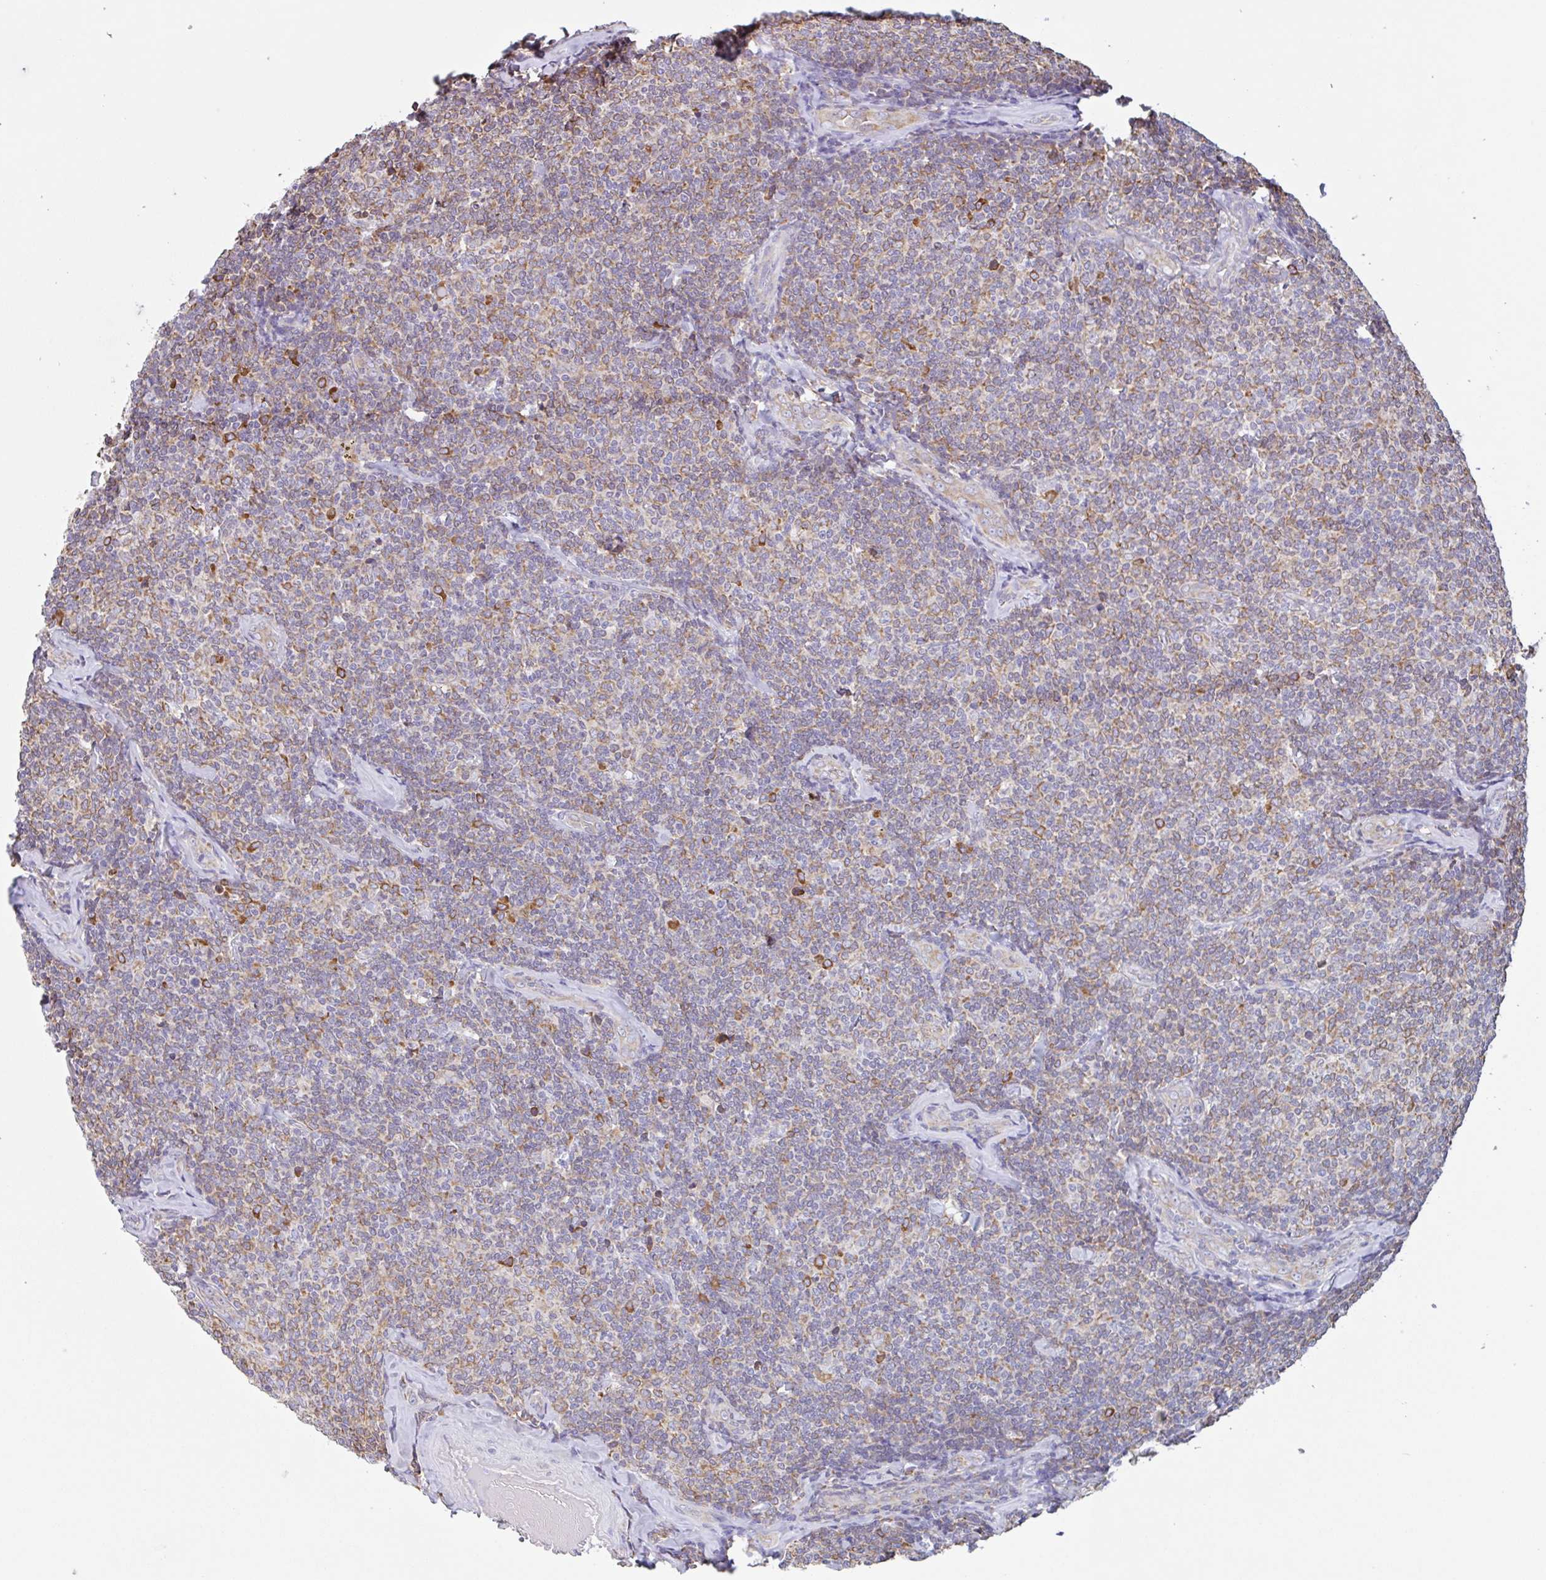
{"staining": {"intensity": "weak", "quantity": "25%-75%", "location": "cytoplasmic/membranous"}, "tissue": "lymphoma", "cell_type": "Tumor cells", "image_type": "cancer", "snomed": [{"axis": "morphology", "description": "Malignant lymphoma, non-Hodgkin's type, Low grade"}, {"axis": "topography", "description": "Lymph node"}], "caption": "Brown immunohistochemical staining in human lymphoma displays weak cytoplasmic/membranous positivity in approximately 25%-75% of tumor cells. Nuclei are stained in blue.", "gene": "DOK4", "patient": {"sex": "female", "age": 56}}